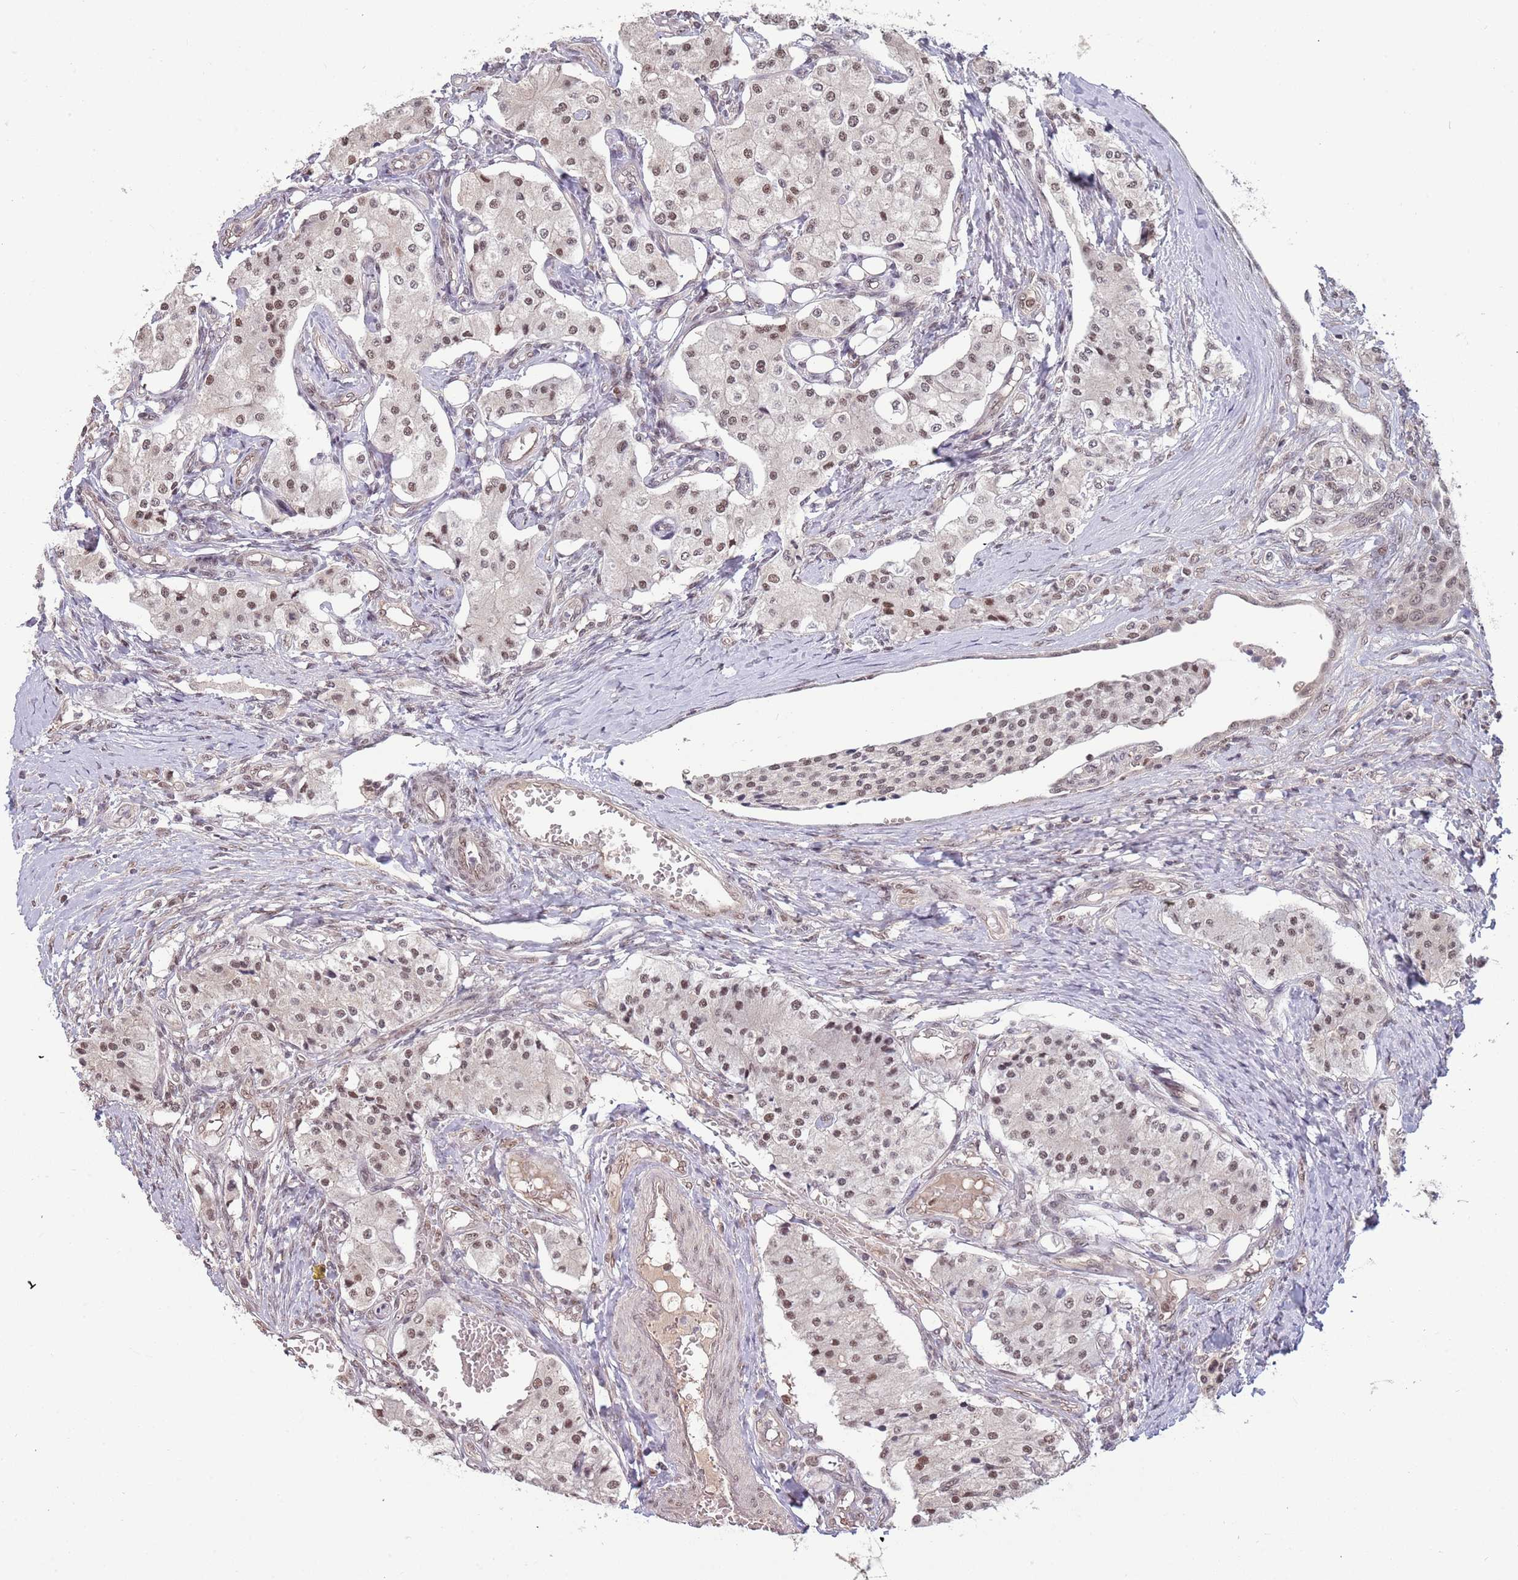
{"staining": {"intensity": "weak", "quantity": "25%-75%", "location": "nuclear"}, "tissue": "carcinoid", "cell_type": "Tumor cells", "image_type": "cancer", "snomed": [{"axis": "morphology", "description": "Carcinoid, malignant, NOS"}, {"axis": "topography", "description": "Colon"}], "caption": "This is an image of IHC staining of carcinoid, which shows weak staining in the nuclear of tumor cells.", "gene": "ZBTB7A", "patient": {"sex": "female", "age": 52}}